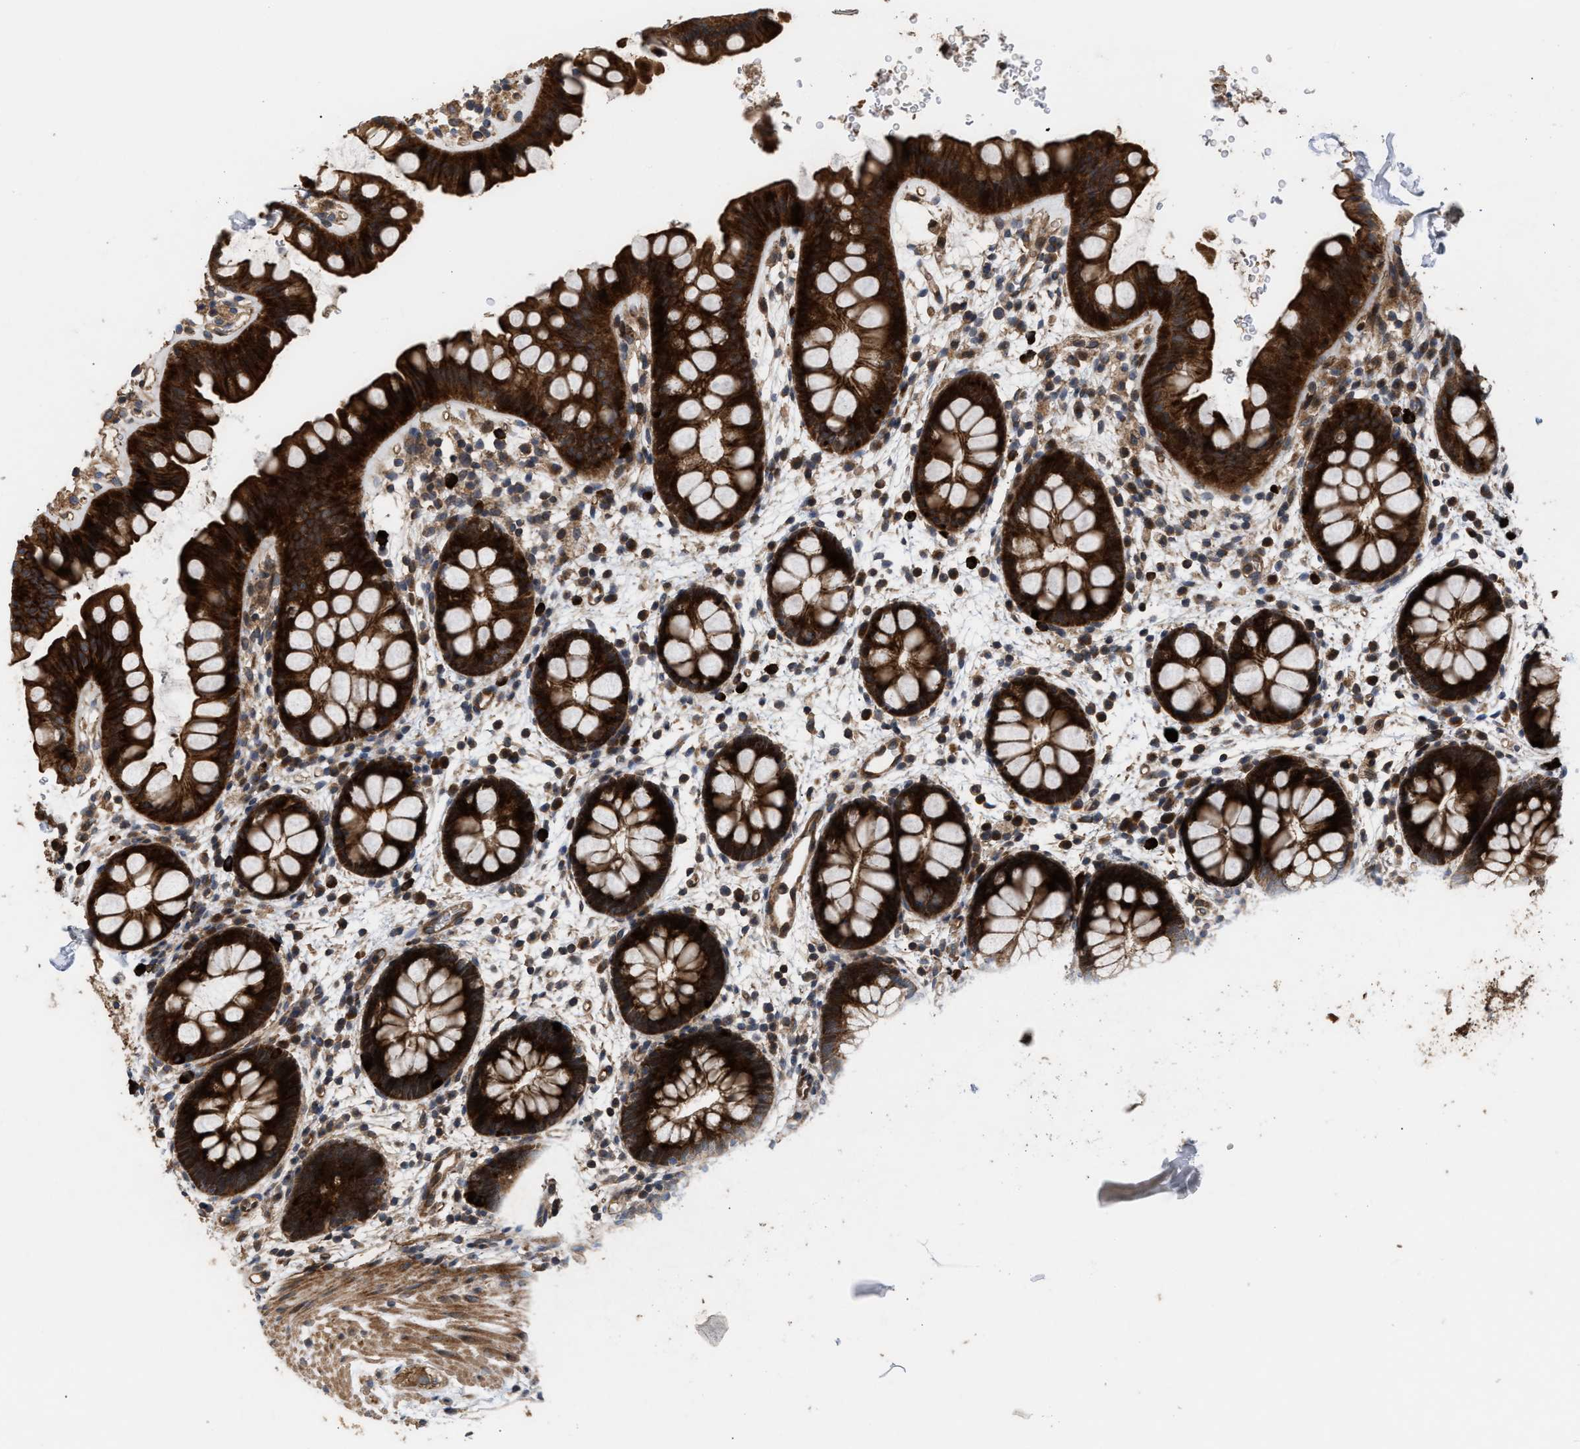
{"staining": {"intensity": "strong", "quantity": ">75%", "location": "cytoplasmic/membranous"}, "tissue": "rectum", "cell_type": "Glandular cells", "image_type": "normal", "snomed": [{"axis": "morphology", "description": "Normal tissue, NOS"}, {"axis": "topography", "description": "Rectum"}], "caption": "High-power microscopy captured an IHC micrograph of benign rectum, revealing strong cytoplasmic/membranous staining in about >75% of glandular cells.", "gene": "STAU1", "patient": {"sex": "female", "age": 24}}